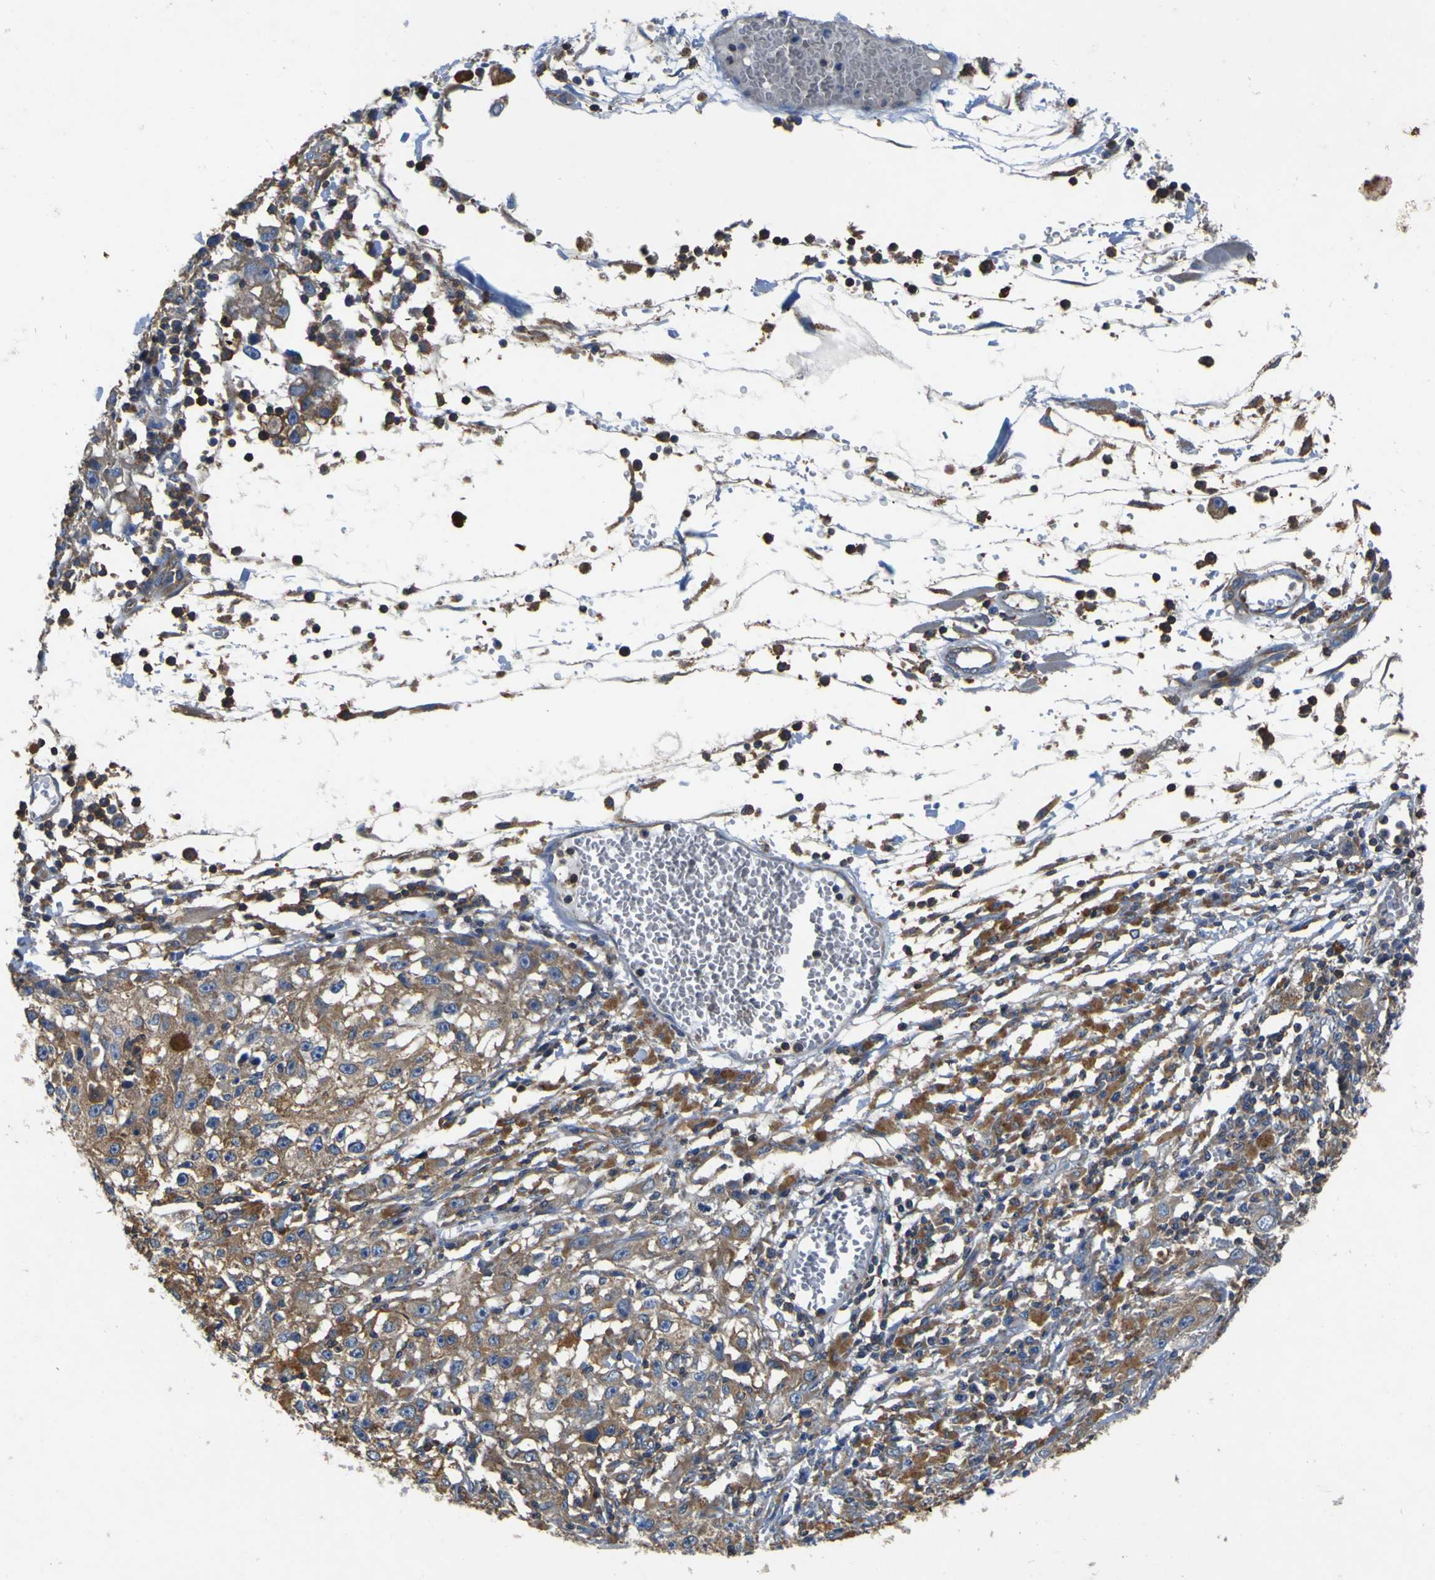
{"staining": {"intensity": "moderate", "quantity": ">75%", "location": "cytoplasmic/membranous"}, "tissue": "melanoma", "cell_type": "Tumor cells", "image_type": "cancer", "snomed": [{"axis": "morphology", "description": "Malignant melanoma, NOS"}, {"axis": "topography", "description": "Skin"}], "caption": "Immunohistochemistry photomicrograph of malignant melanoma stained for a protein (brown), which shows medium levels of moderate cytoplasmic/membranous positivity in about >75% of tumor cells.", "gene": "CNR2", "patient": {"sex": "female", "age": 104}}